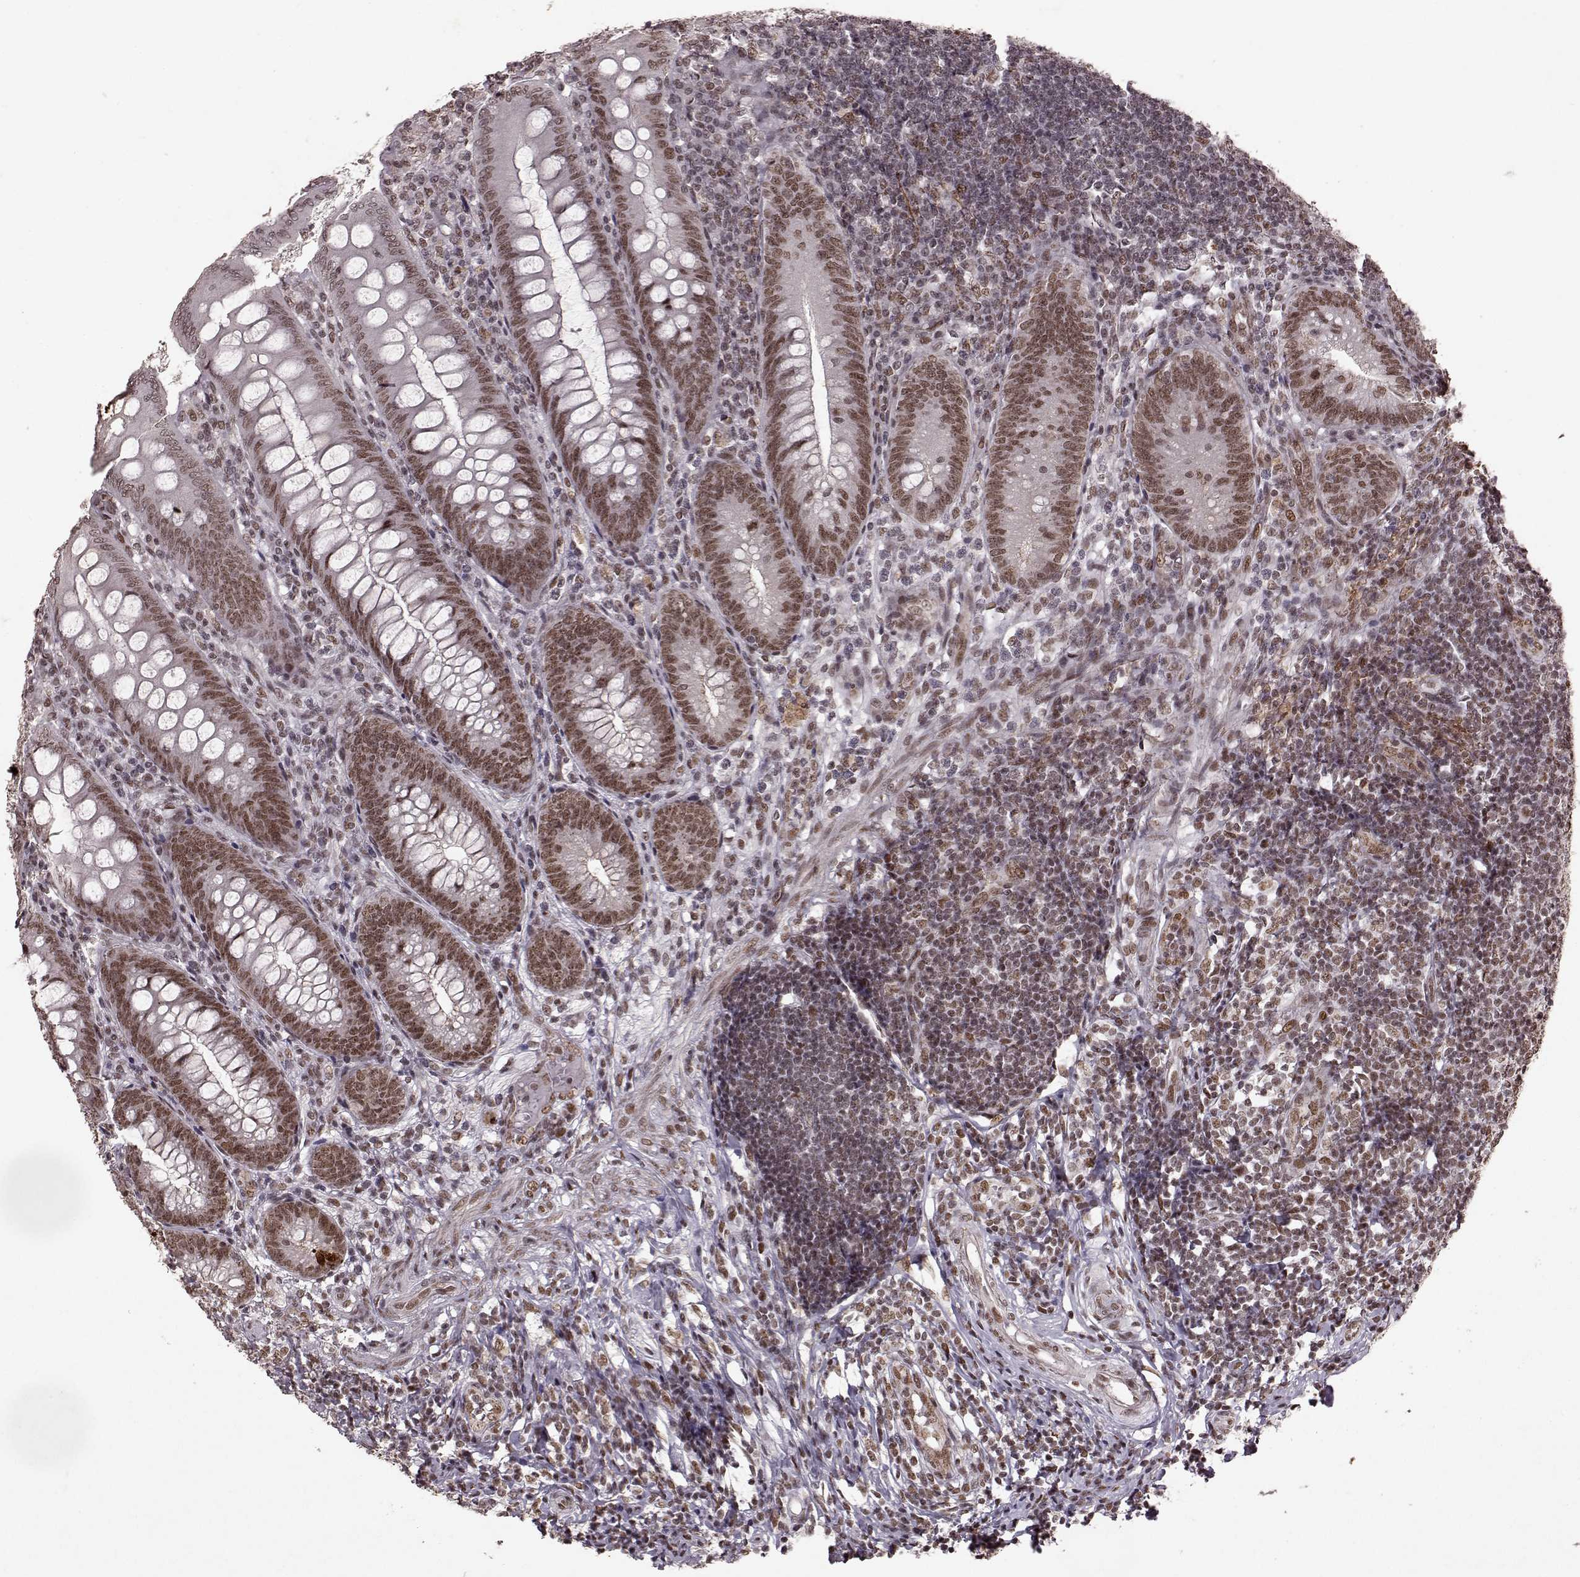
{"staining": {"intensity": "moderate", "quantity": ">75%", "location": "nuclear"}, "tissue": "appendix", "cell_type": "Glandular cells", "image_type": "normal", "snomed": [{"axis": "morphology", "description": "Normal tissue, NOS"}, {"axis": "morphology", "description": "Inflammation, NOS"}, {"axis": "topography", "description": "Appendix"}], "caption": "This is a histology image of IHC staining of benign appendix, which shows moderate expression in the nuclear of glandular cells.", "gene": "RRAGD", "patient": {"sex": "male", "age": 16}}